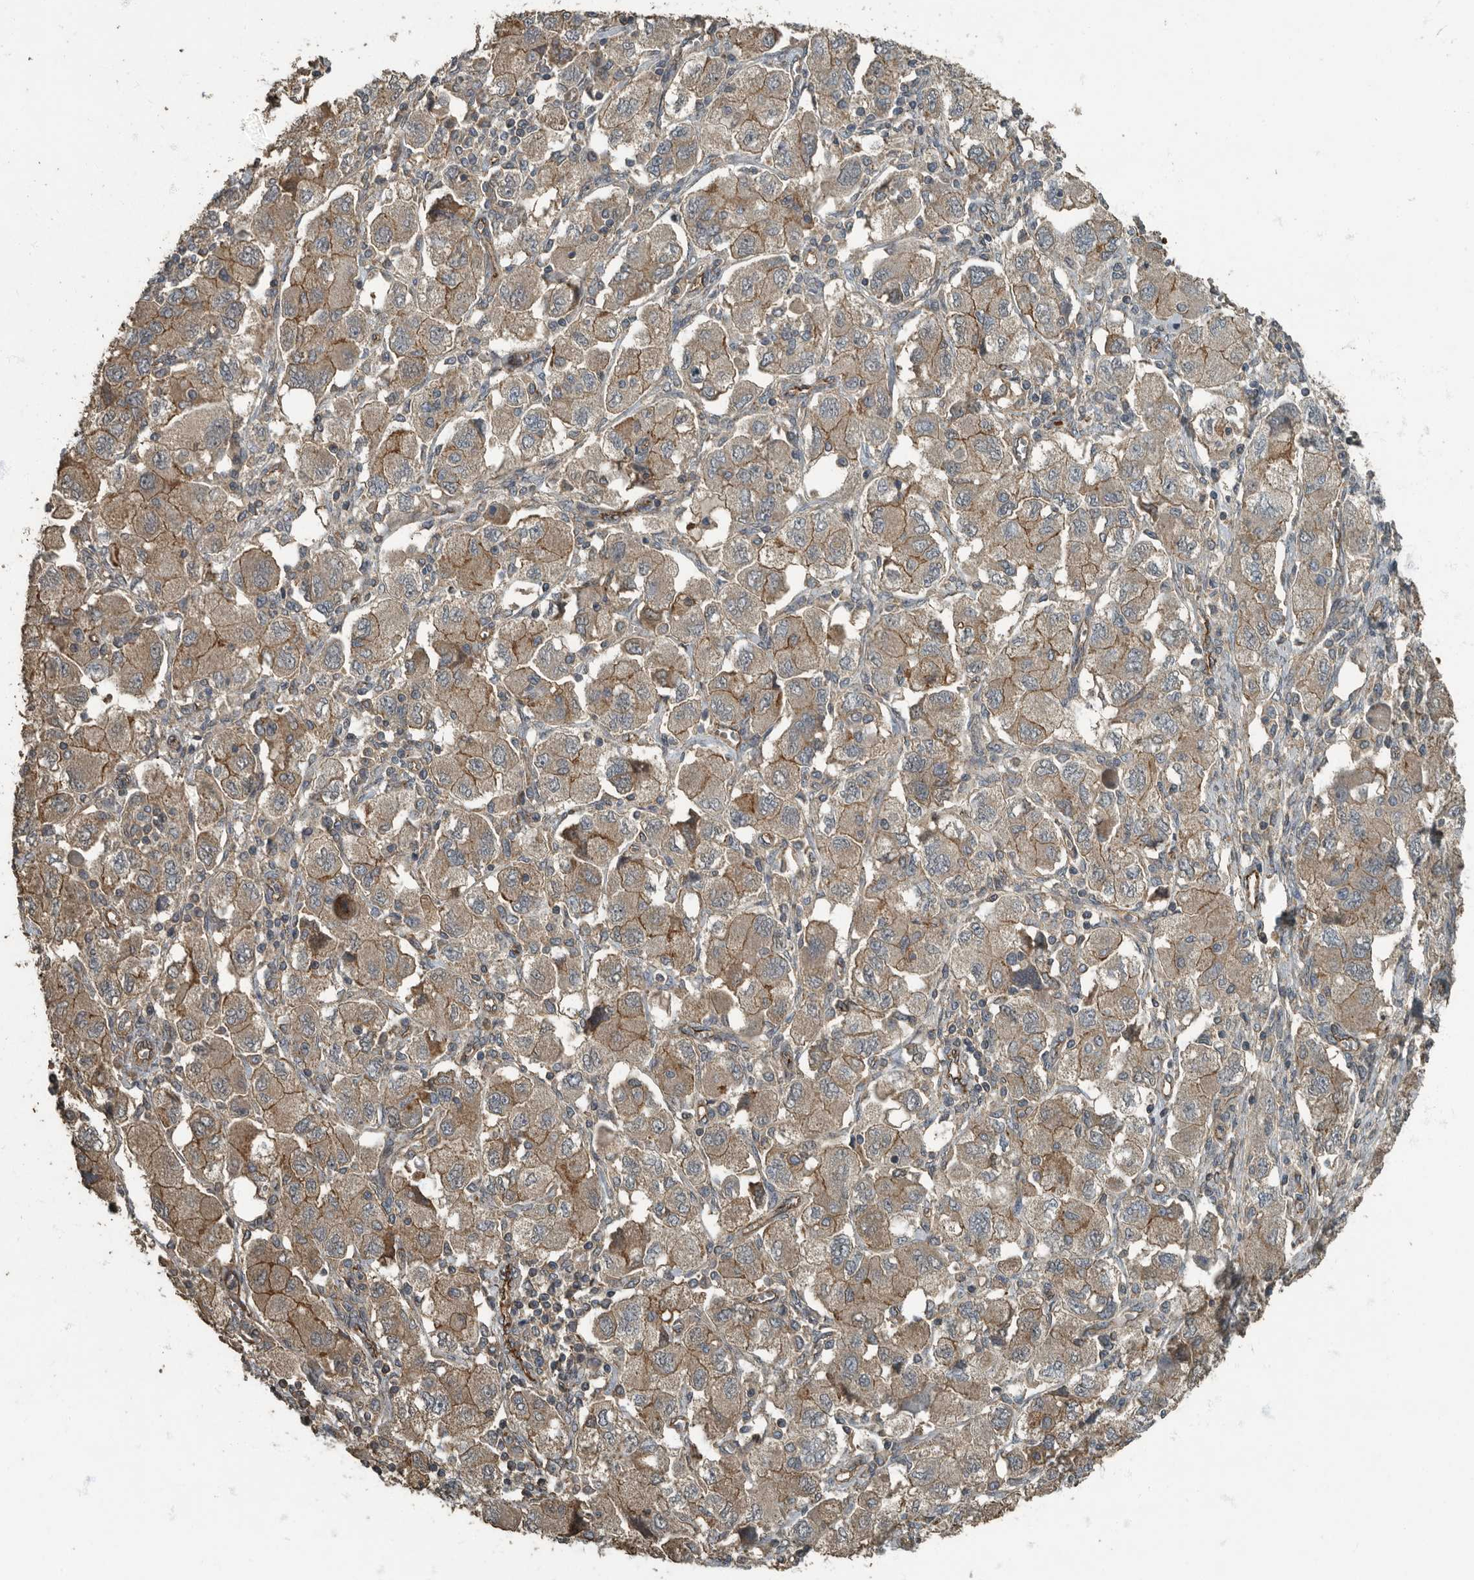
{"staining": {"intensity": "weak", "quantity": ">75%", "location": "cytoplasmic/membranous"}, "tissue": "ovarian cancer", "cell_type": "Tumor cells", "image_type": "cancer", "snomed": [{"axis": "morphology", "description": "Carcinoma, NOS"}, {"axis": "morphology", "description": "Cystadenocarcinoma, serous, NOS"}, {"axis": "topography", "description": "Ovary"}], "caption": "Human ovarian cancer (serous cystadenocarcinoma) stained for a protein (brown) demonstrates weak cytoplasmic/membranous positive expression in approximately >75% of tumor cells.", "gene": "IL15RA", "patient": {"sex": "female", "age": 69}}